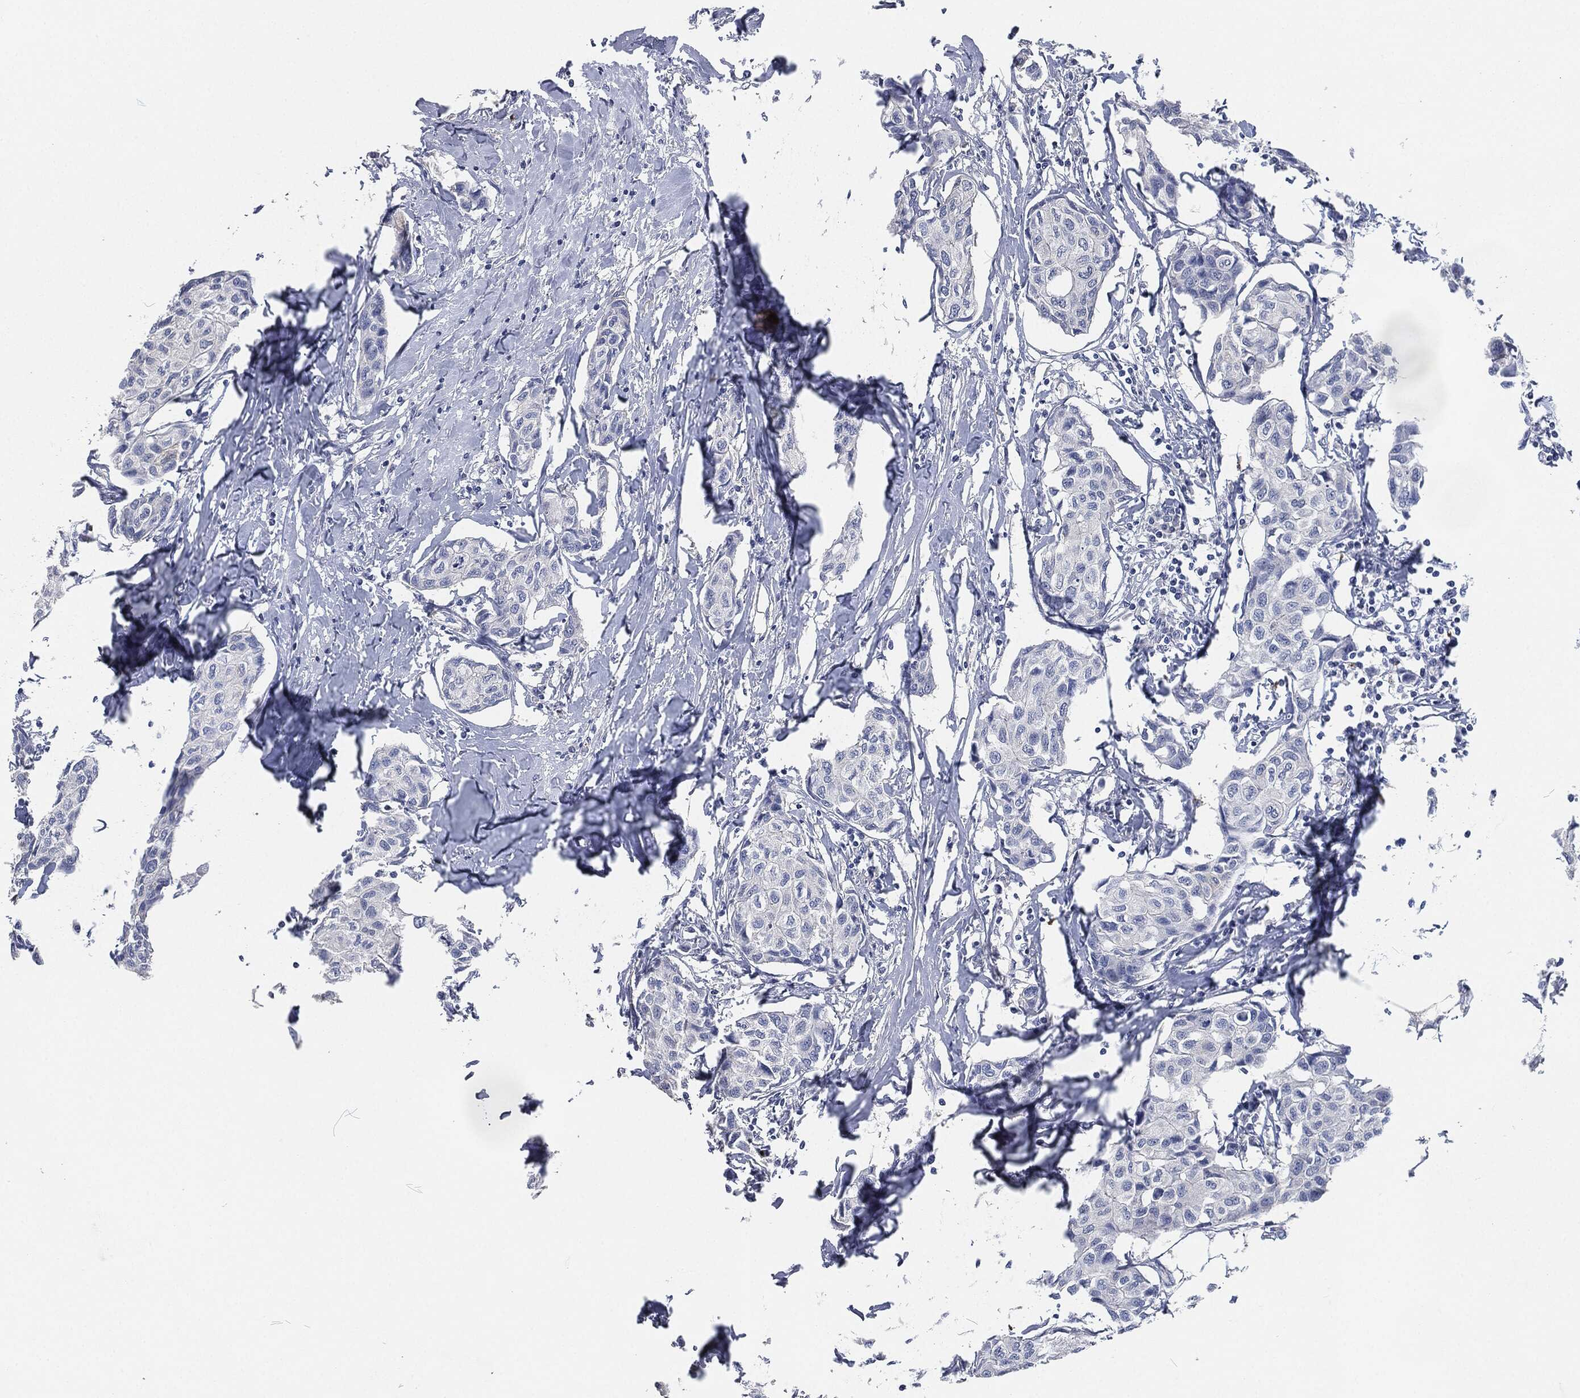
{"staining": {"intensity": "negative", "quantity": "none", "location": "none"}, "tissue": "breast cancer", "cell_type": "Tumor cells", "image_type": "cancer", "snomed": [{"axis": "morphology", "description": "Duct carcinoma"}, {"axis": "topography", "description": "Breast"}], "caption": "There is no significant positivity in tumor cells of breast intraductal carcinoma.", "gene": "MPO", "patient": {"sex": "female", "age": 80}}